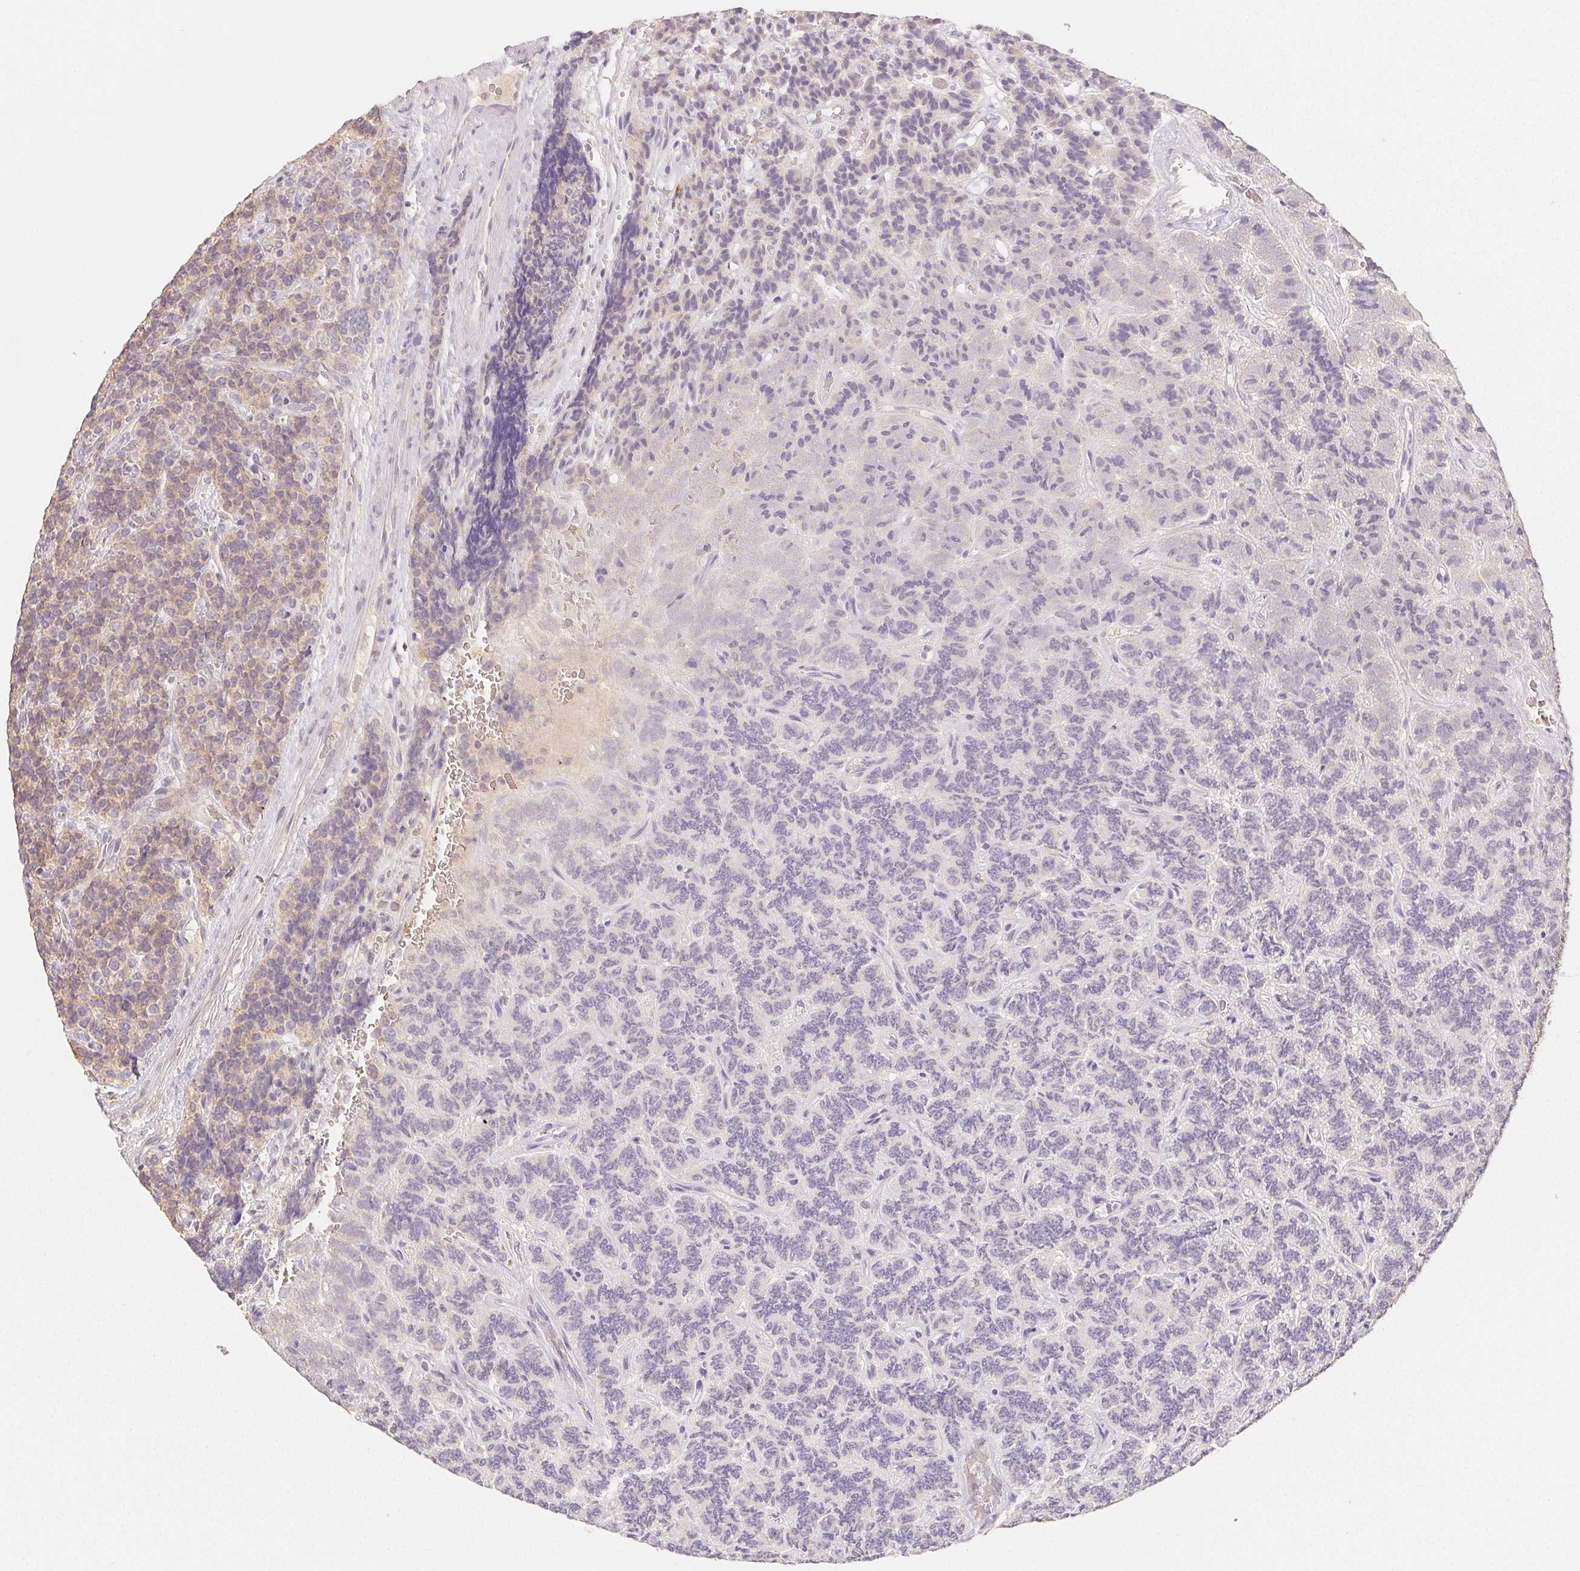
{"staining": {"intensity": "weak", "quantity": "<25%", "location": "cytoplasmic/membranous"}, "tissue": "carcinoid", "cell_type": "Tumor cells", "image_type": "cancer", "snomed": [{"axis": "morphology", "description": "Carcinoid, malignant, NOS"}, {"axis": "topography", "description": "Pancreas"}], "caption": "This is an IHC image of carcinoid. There is no expression in tumor cells.", "gene": "ACVR1B", "patient": {"sex": "male", "age": 36}}